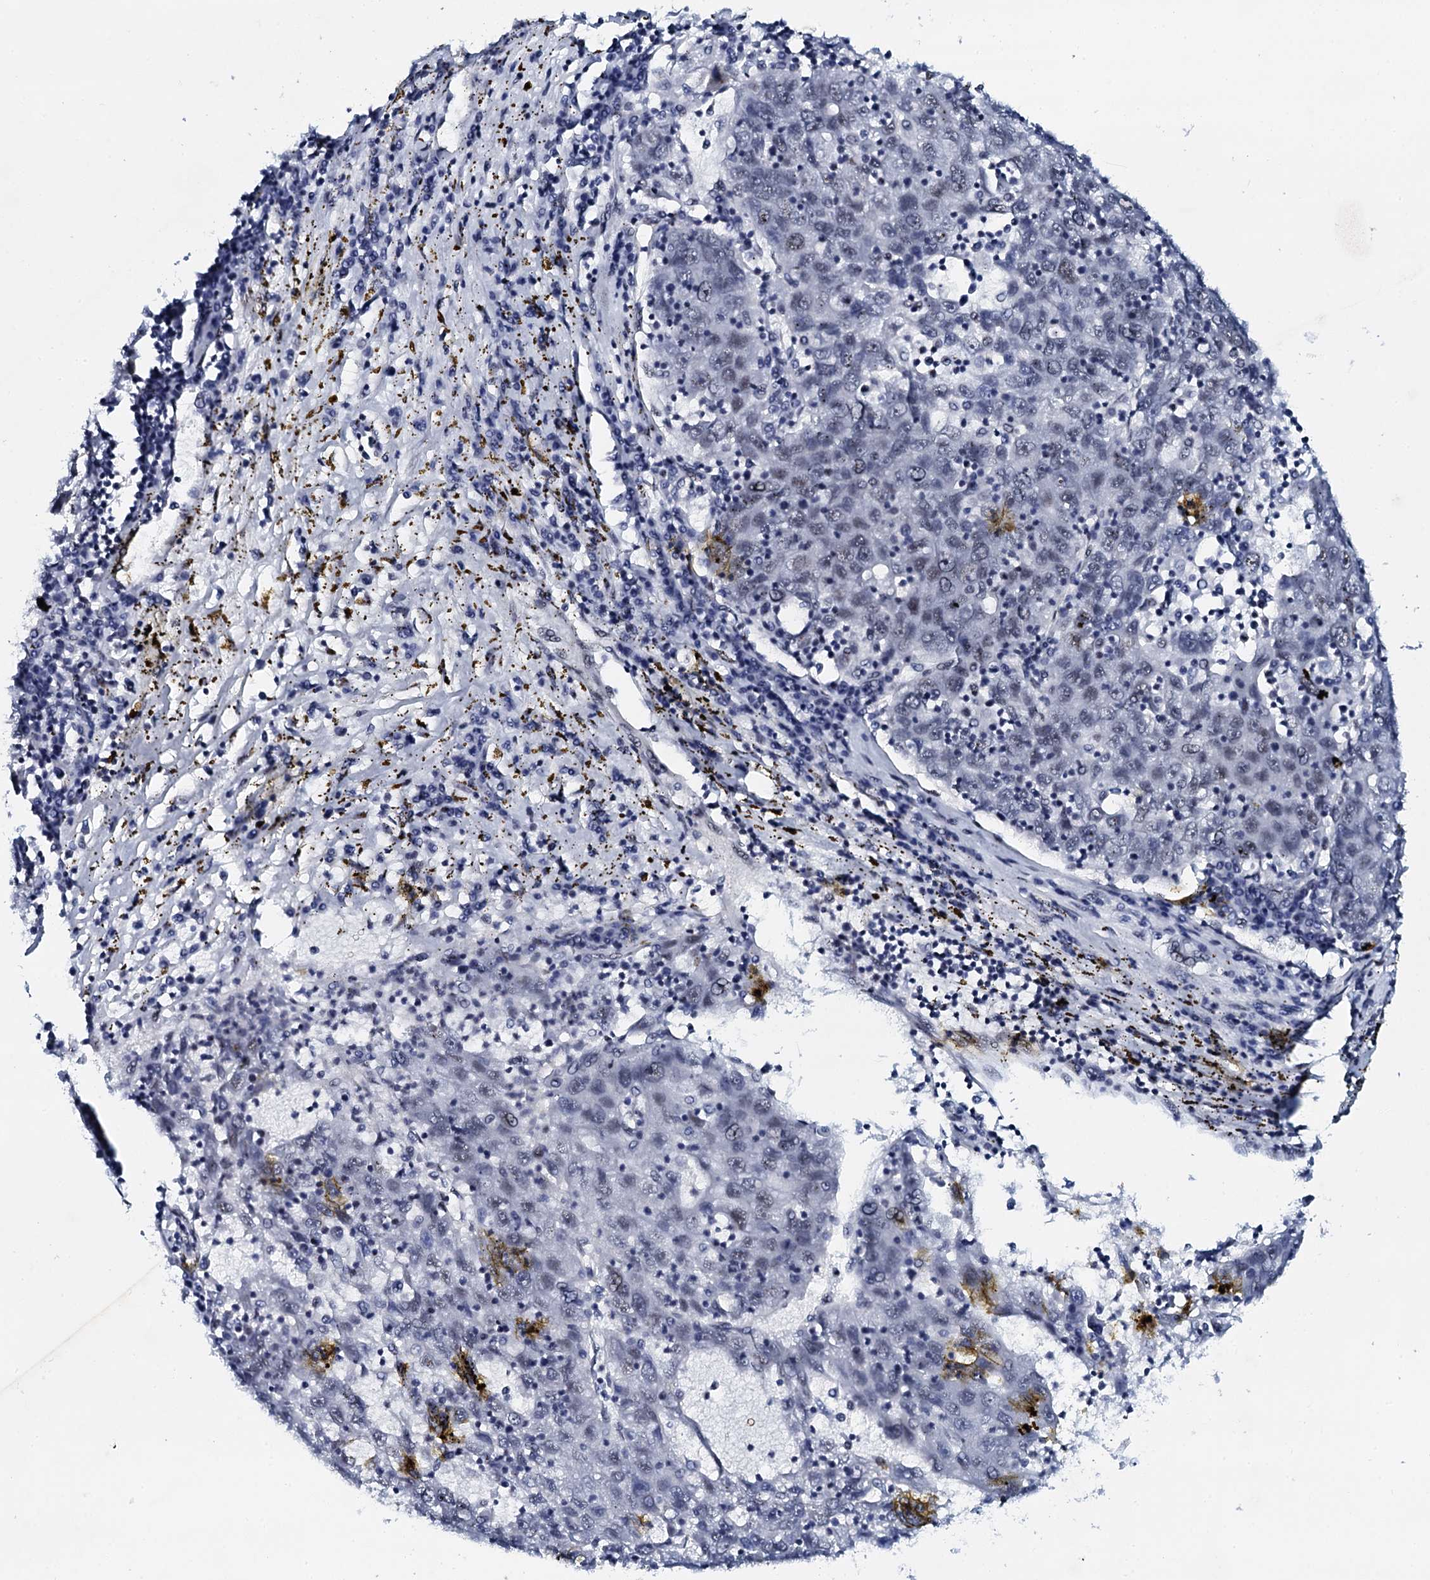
{"staining": {"intensity": "negative", "quantity": "none", "location": "none"}, "tissue": "liver cancer", "cell_type": "Tumor cells", "image_type": "cancer", "snomed": [{"axis": "morphology", "description": "Carcinoma, Hepatocellular, NOS"}, {"axis": "topography", "description": "Liver"}], "caption": "Tumor cells show no significant positivity in liver cancer (hepatocellular carcinoma). (DAB (3,3'-diaminobenzidine) IHC visualized using brightfield microscopy, high magnification).", "gene": "NKAPD1", "patient": {"sex": "male", "age": 49}}